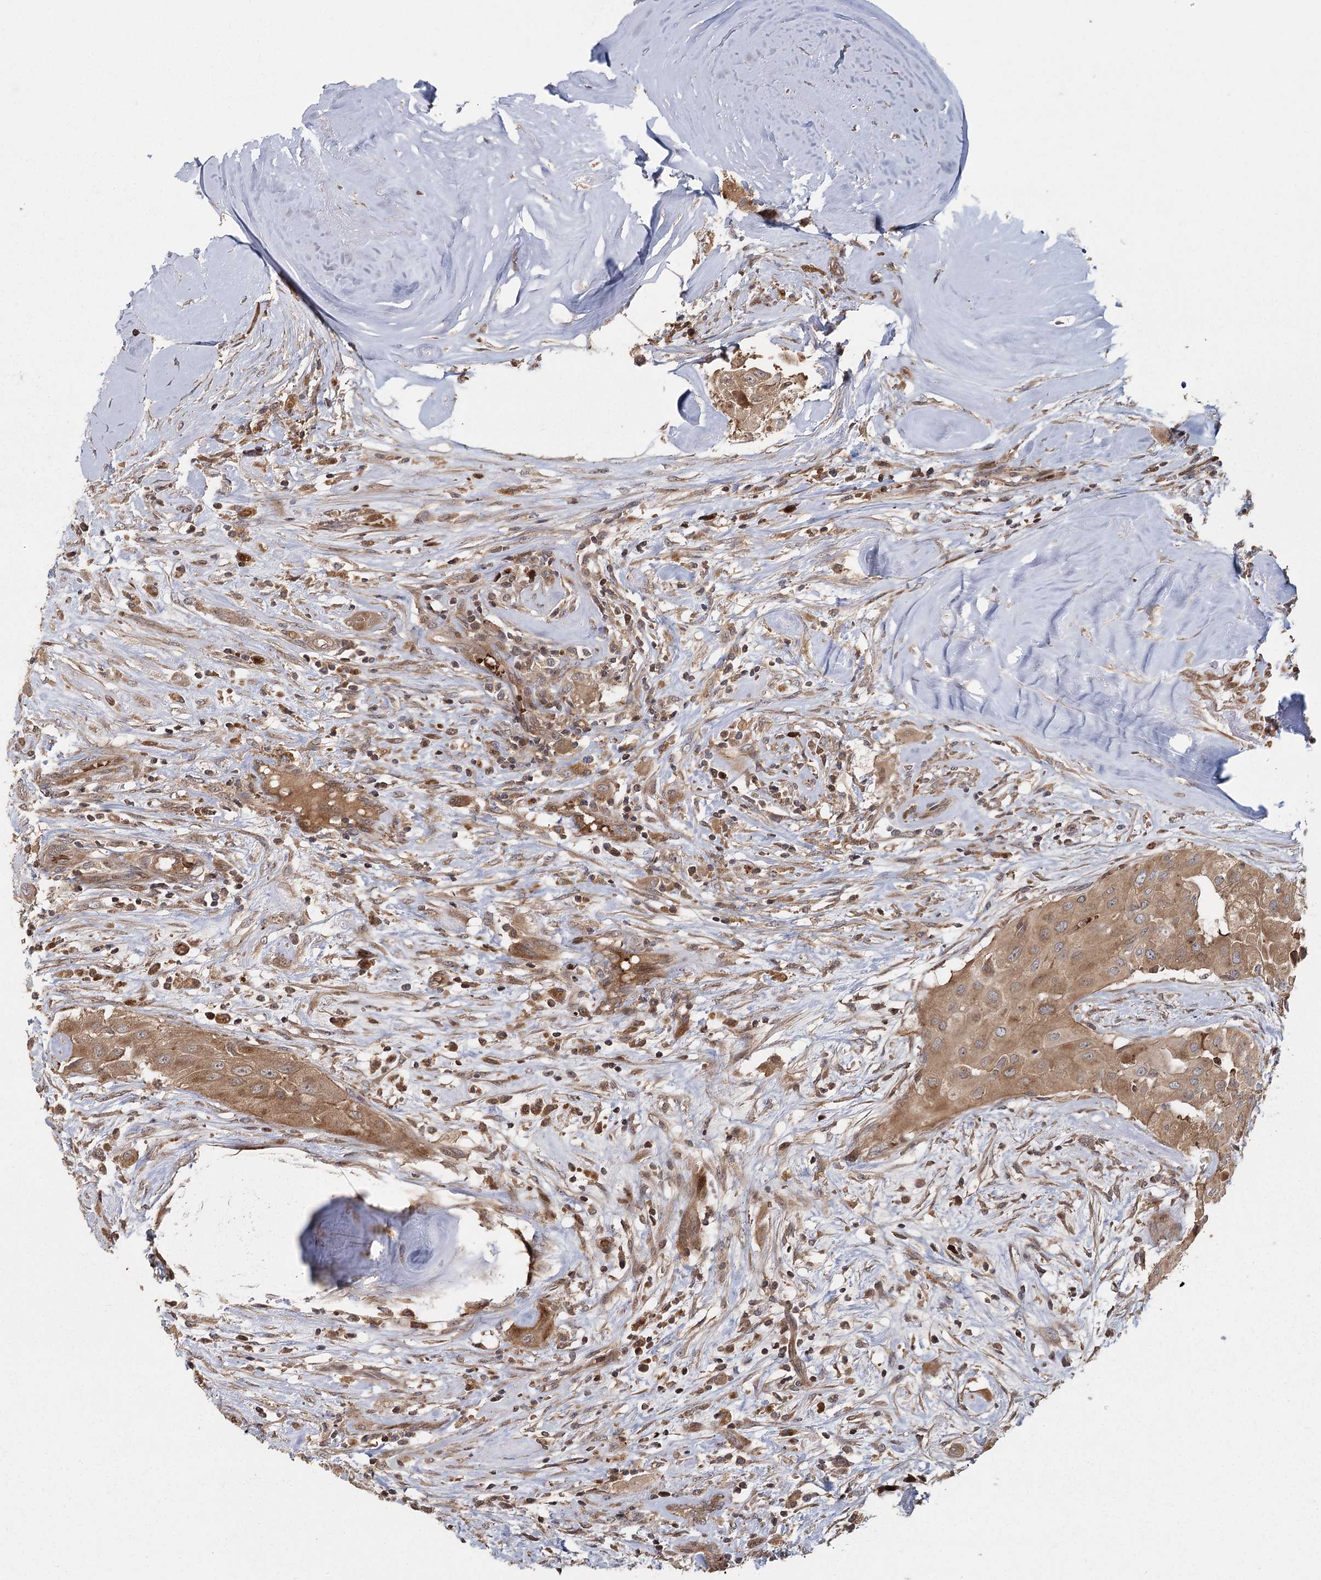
{"staining": {"intensity": "moderate", "quantity": ">75%", "location": "cytoplasmic/membranous"}, "tissue": "thyroid cancer", "cell_type": "Tumor cells", "image_type": "cancer", "snomed": [{"axis": "morphology", "description": "Papillary adenocarcinoma, NOS"}, {"axis": "topography", "description": "Thyroid gland"}], "caption": "Immunohistochemical staining of thyroid cancer (papillary adenocarcinoma) shows medium levels of moderate cytoplasmic/membranous protein positivity in approximately >75% of tumor cells. The protein of interest is stained brown, and the nuclei are stained in blue (DAB IHC with brightfield microscopy, high magnification).", "gene": "RAPGEF6", "patient": {"sex": "female", "age": 59}}